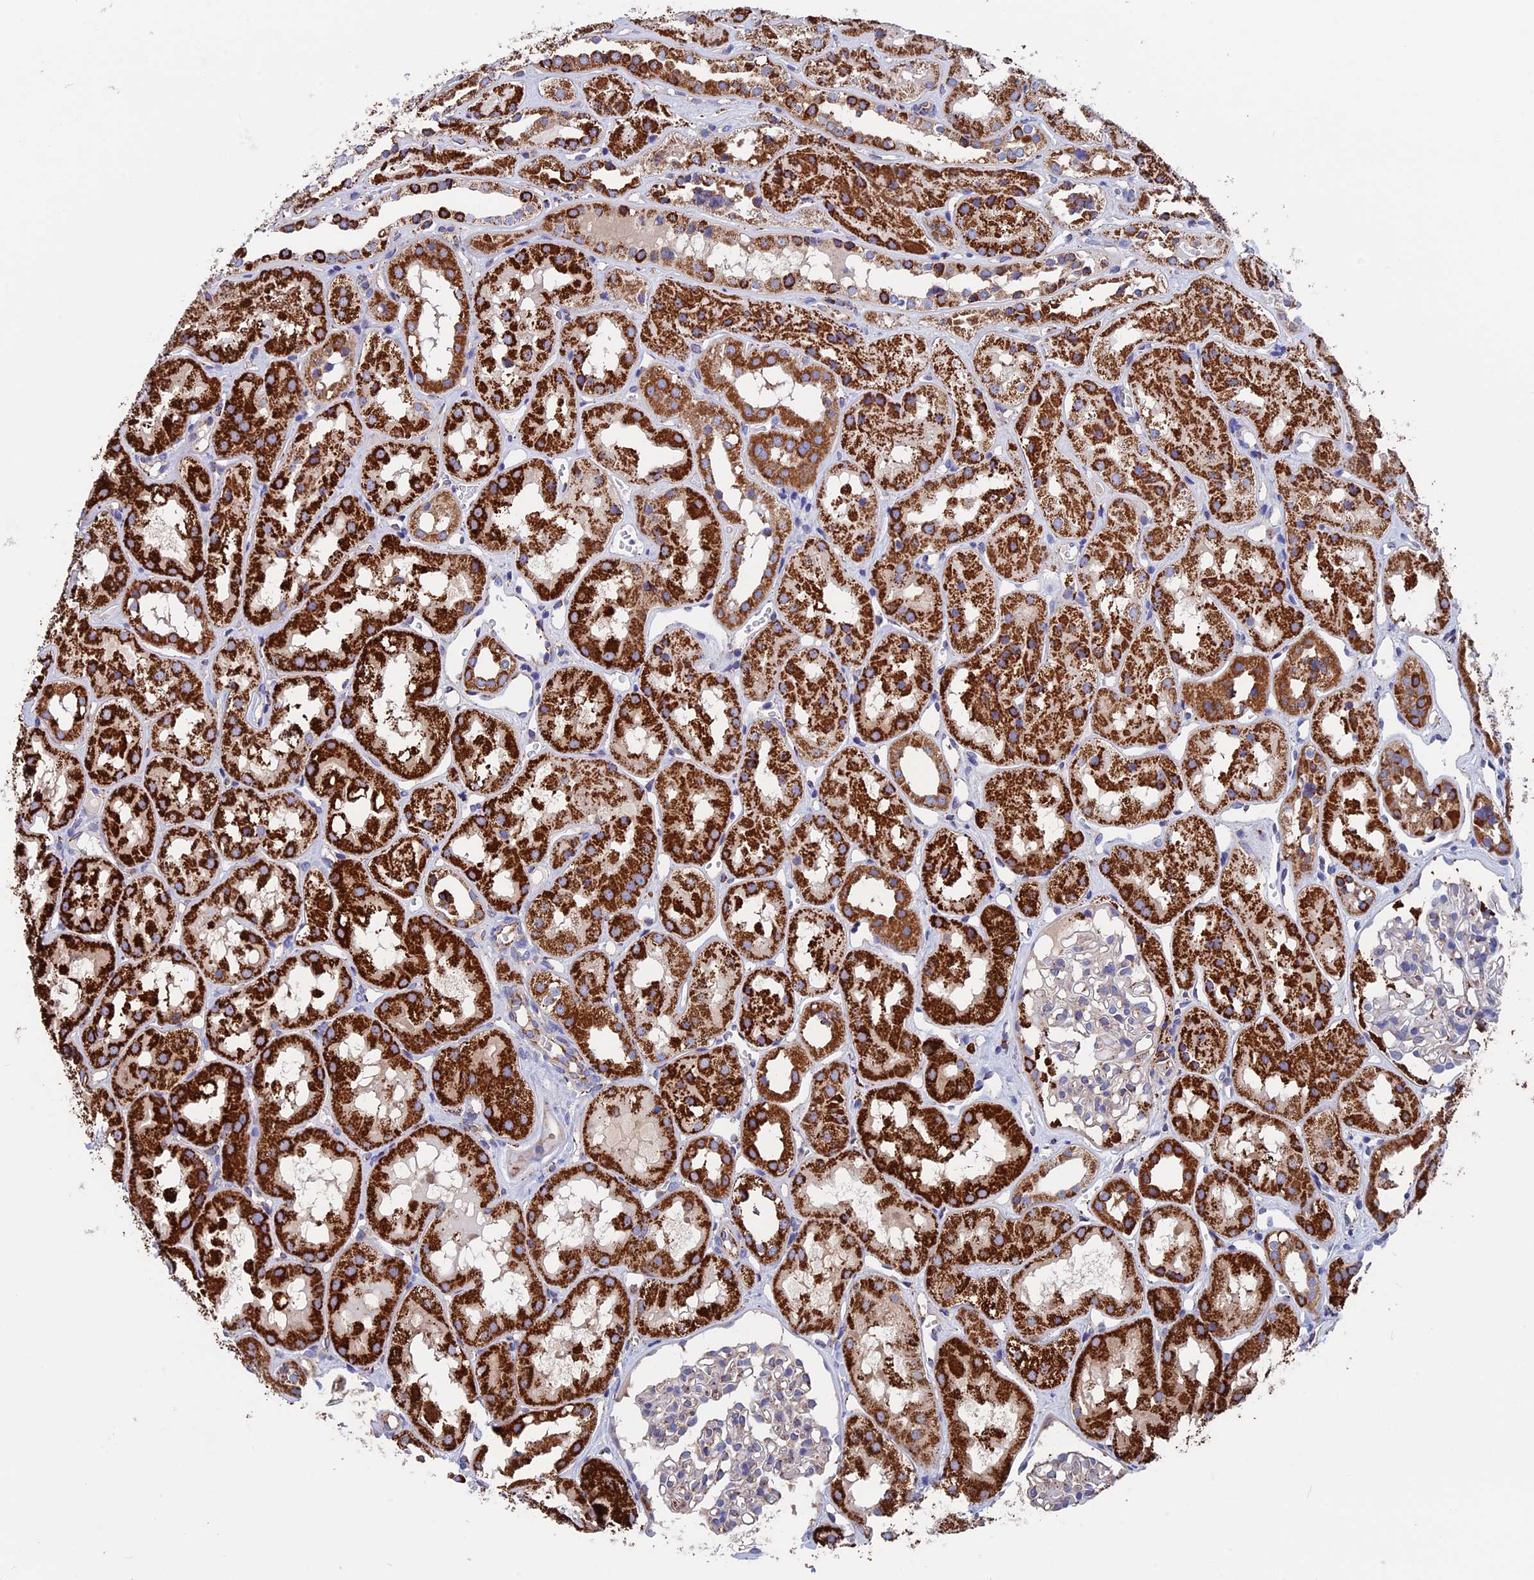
{"staining": {"intensity": "strong", "quantity": "<25%", "location": "cytoplasmic/membranous"}, "tissue": "kidney", "cell_type": "Cells in glomeruli", "image_type": "normal", "snomed": [{"axis": "morphology", "description": "Normal tissue, NOS"}, {"axis": "topography", "description": "Kidney"}], "caption": "Brown immunohistochemical staining in benign human kidney displays strong cytoplasmic/membranous positivity in approximately <25% of cells in glomeruli.", "gene": "WDR83", "patient": {"sex": "male", "age": 16}}